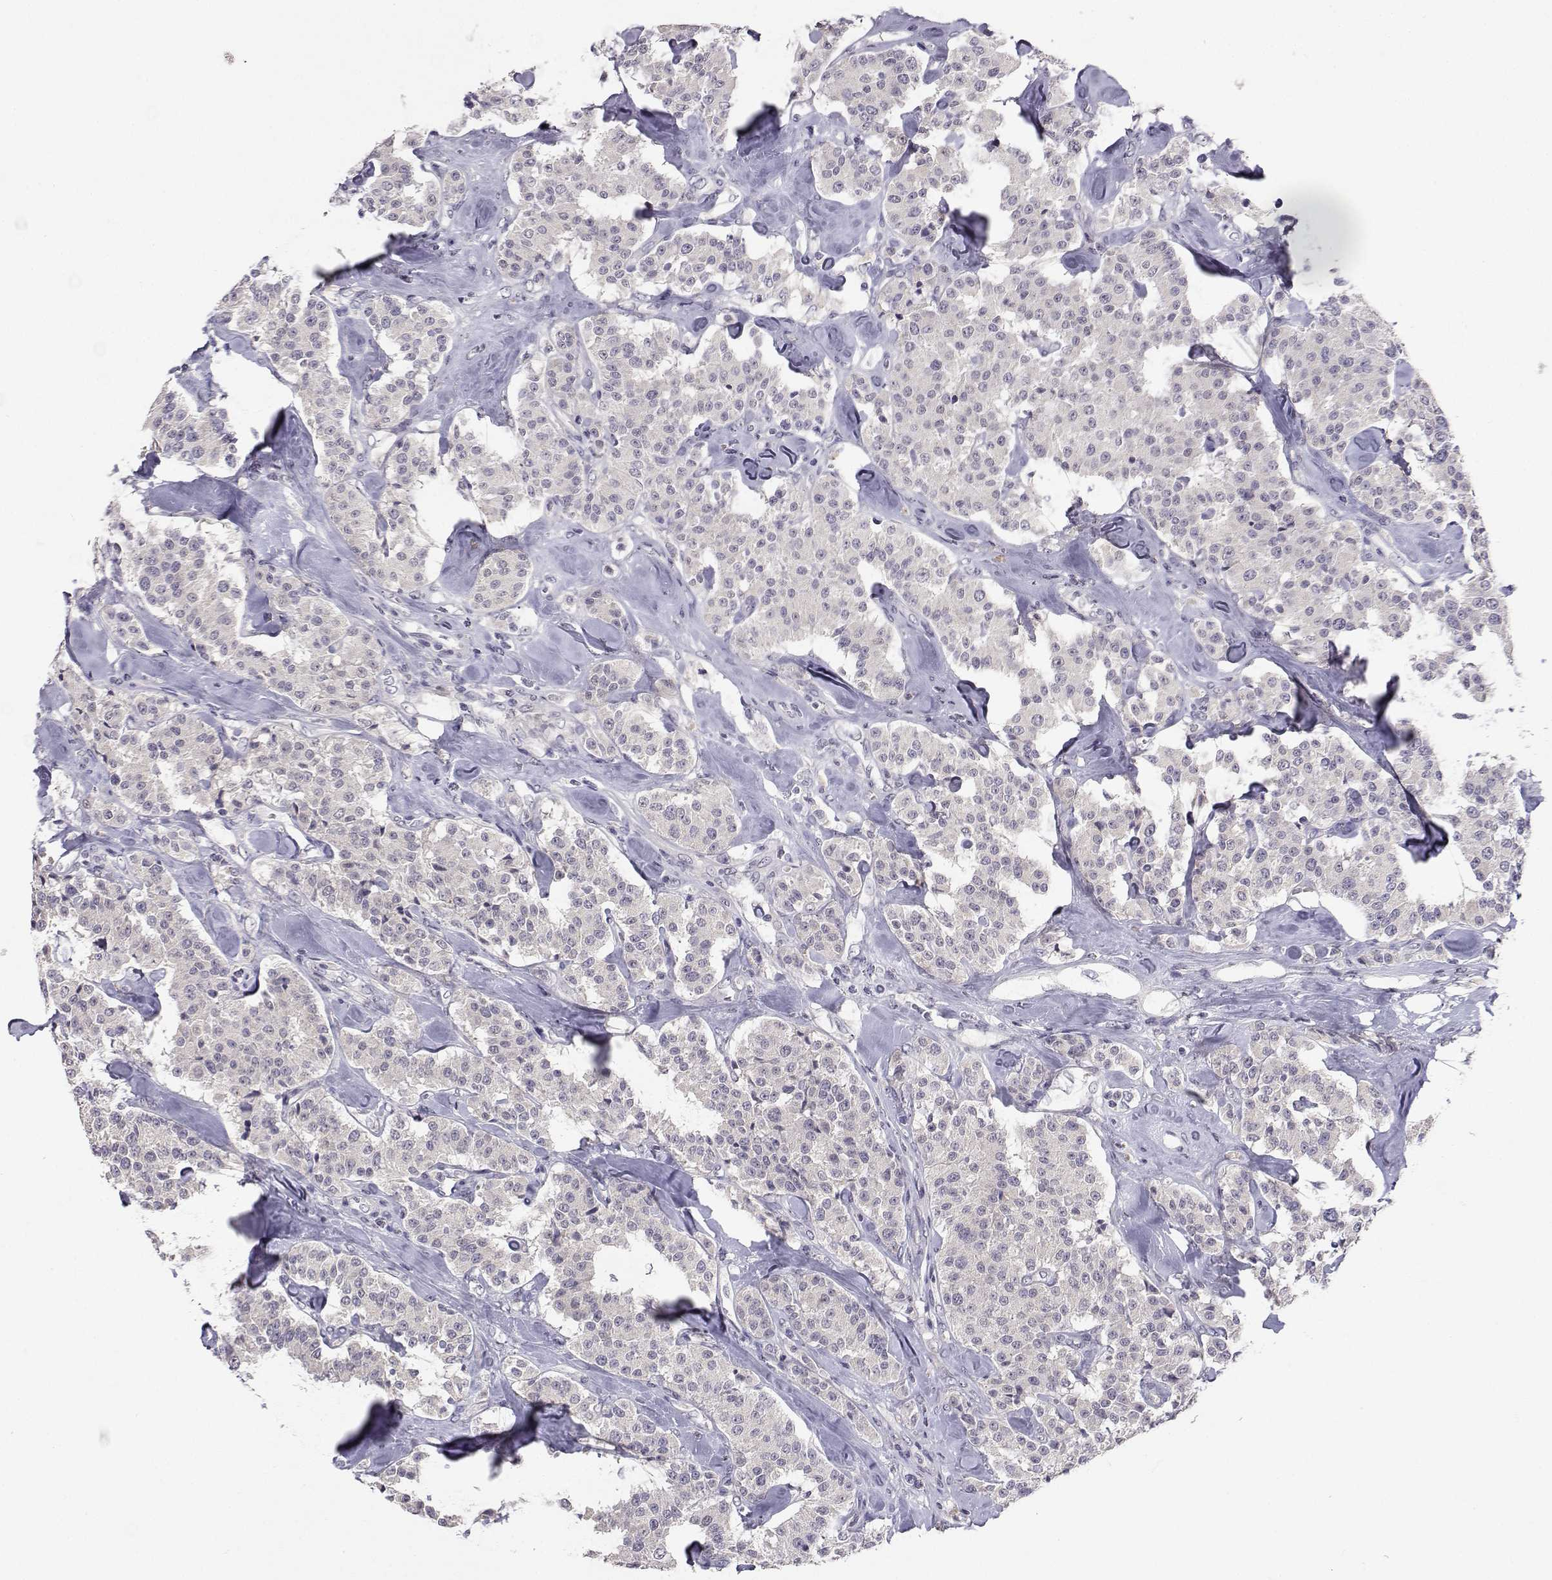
{"staining": {"intensity": "negative", "quantity": "none", "location": "none"}, "tissue": "carcinoid", "cell_type": "Tumor cells", "image_type": "cancer", "snomed": [{"axis": "morphology", "description": "Carcinoid, malignant, NOS"}, {"axis": "topography", "description": "Pancreas"}], "caption": "Human malignant carcinoid stained for a protein using IHC reveals no positivity in tumor cells.", "gene": "SLC6A3", "patient": {"sex": "male", "age": 41}}